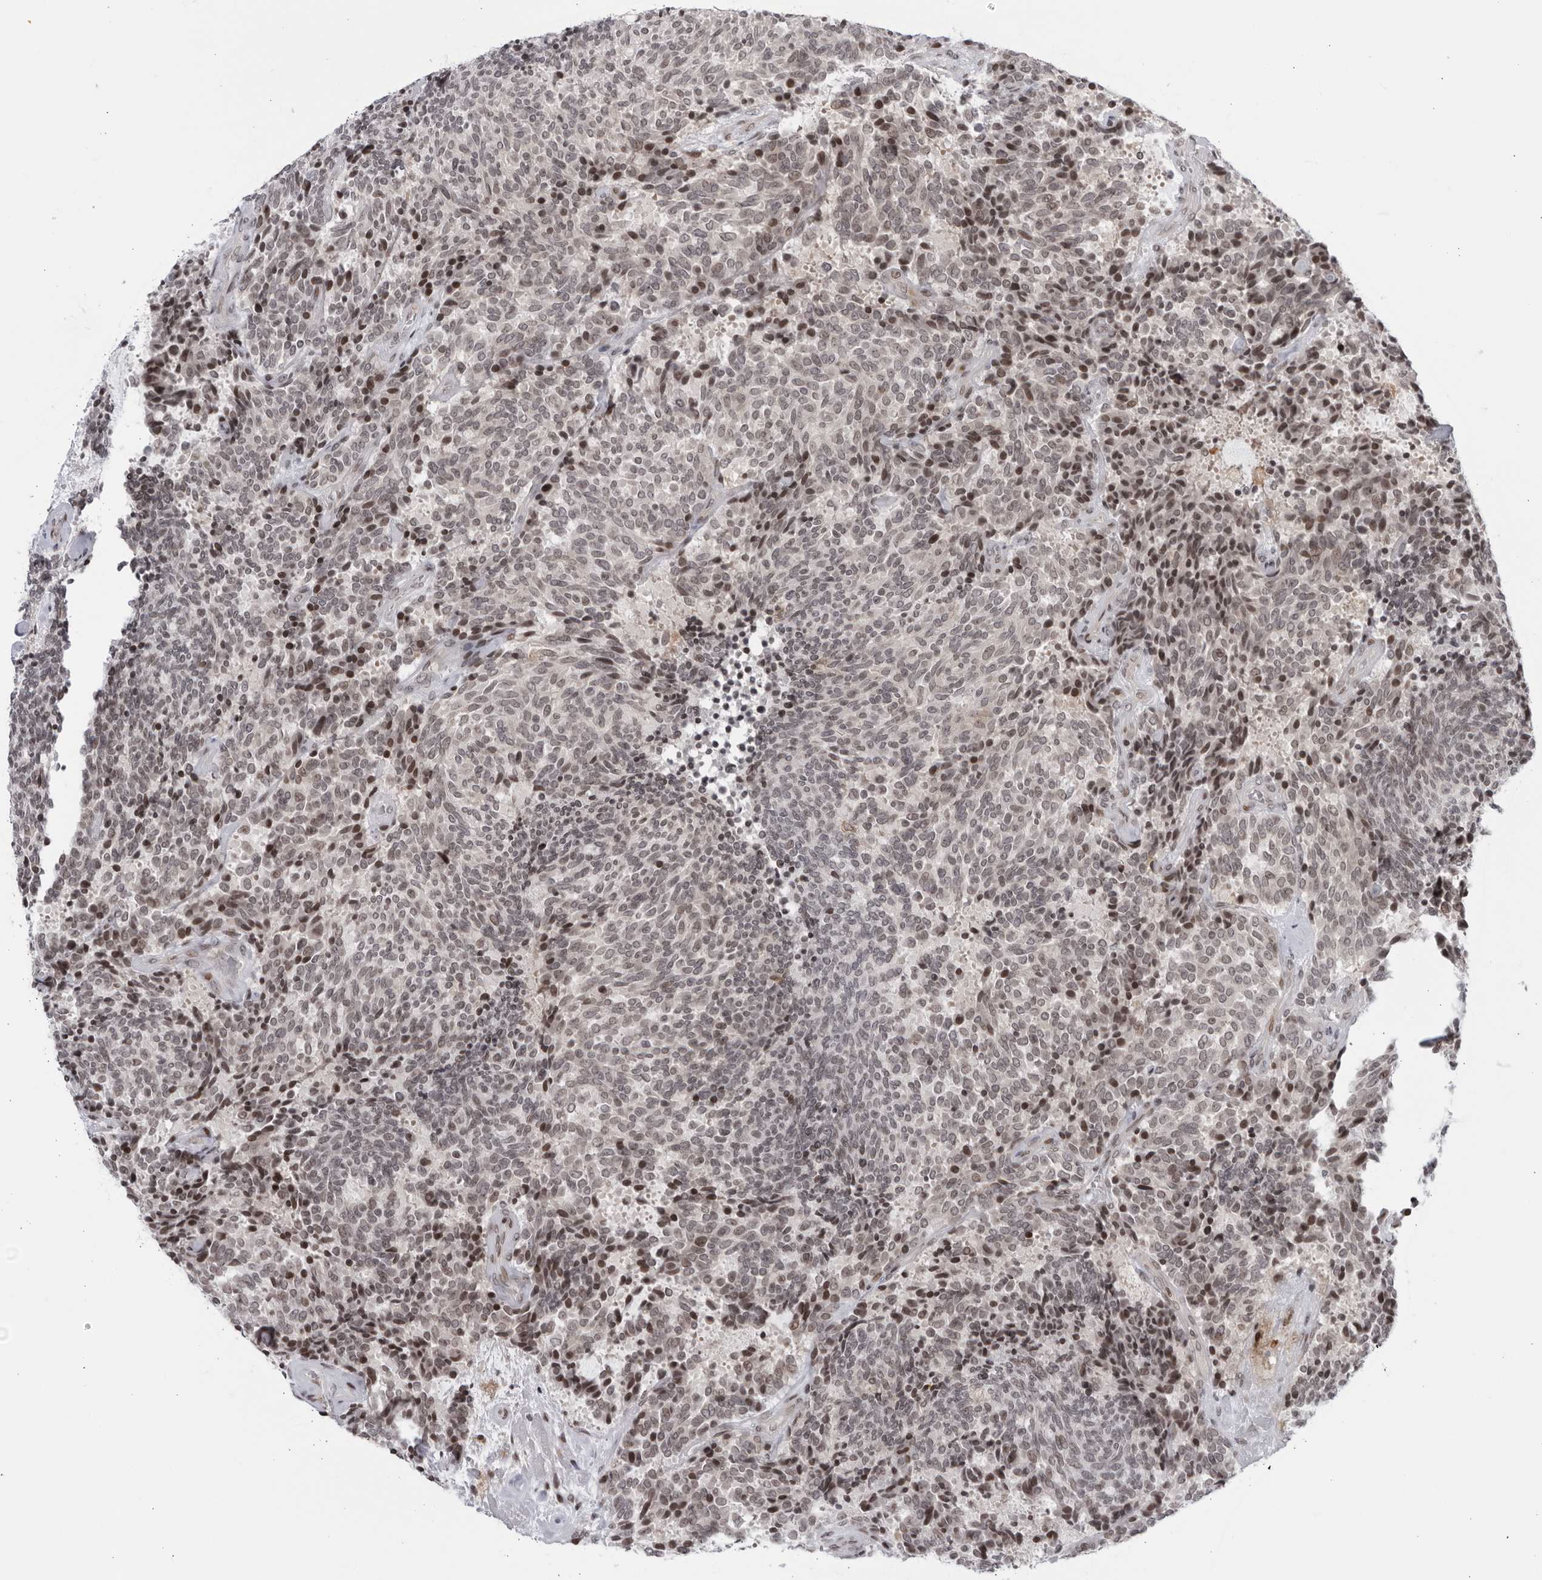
{"staining": {"intensity": "weak", "quantity": "25%-75%", "location": "nuclear"}, "tissue": "carcinoid", "cell_type": "Tumor cells", "image_type": "cancer", "snomed": [{"axis": "morphology", "description": "Carcinoid, malignant, NOS"}, {"axis": "topography", "description": "Pancreas"}], "caption": "Protein expression analysis of human carcinoid (malignant) reveals weak nuclear staining in approximately 25%-75% of tumor cells.", "gene": "DTL", "patient": {"sex": "female", "age": 54}}